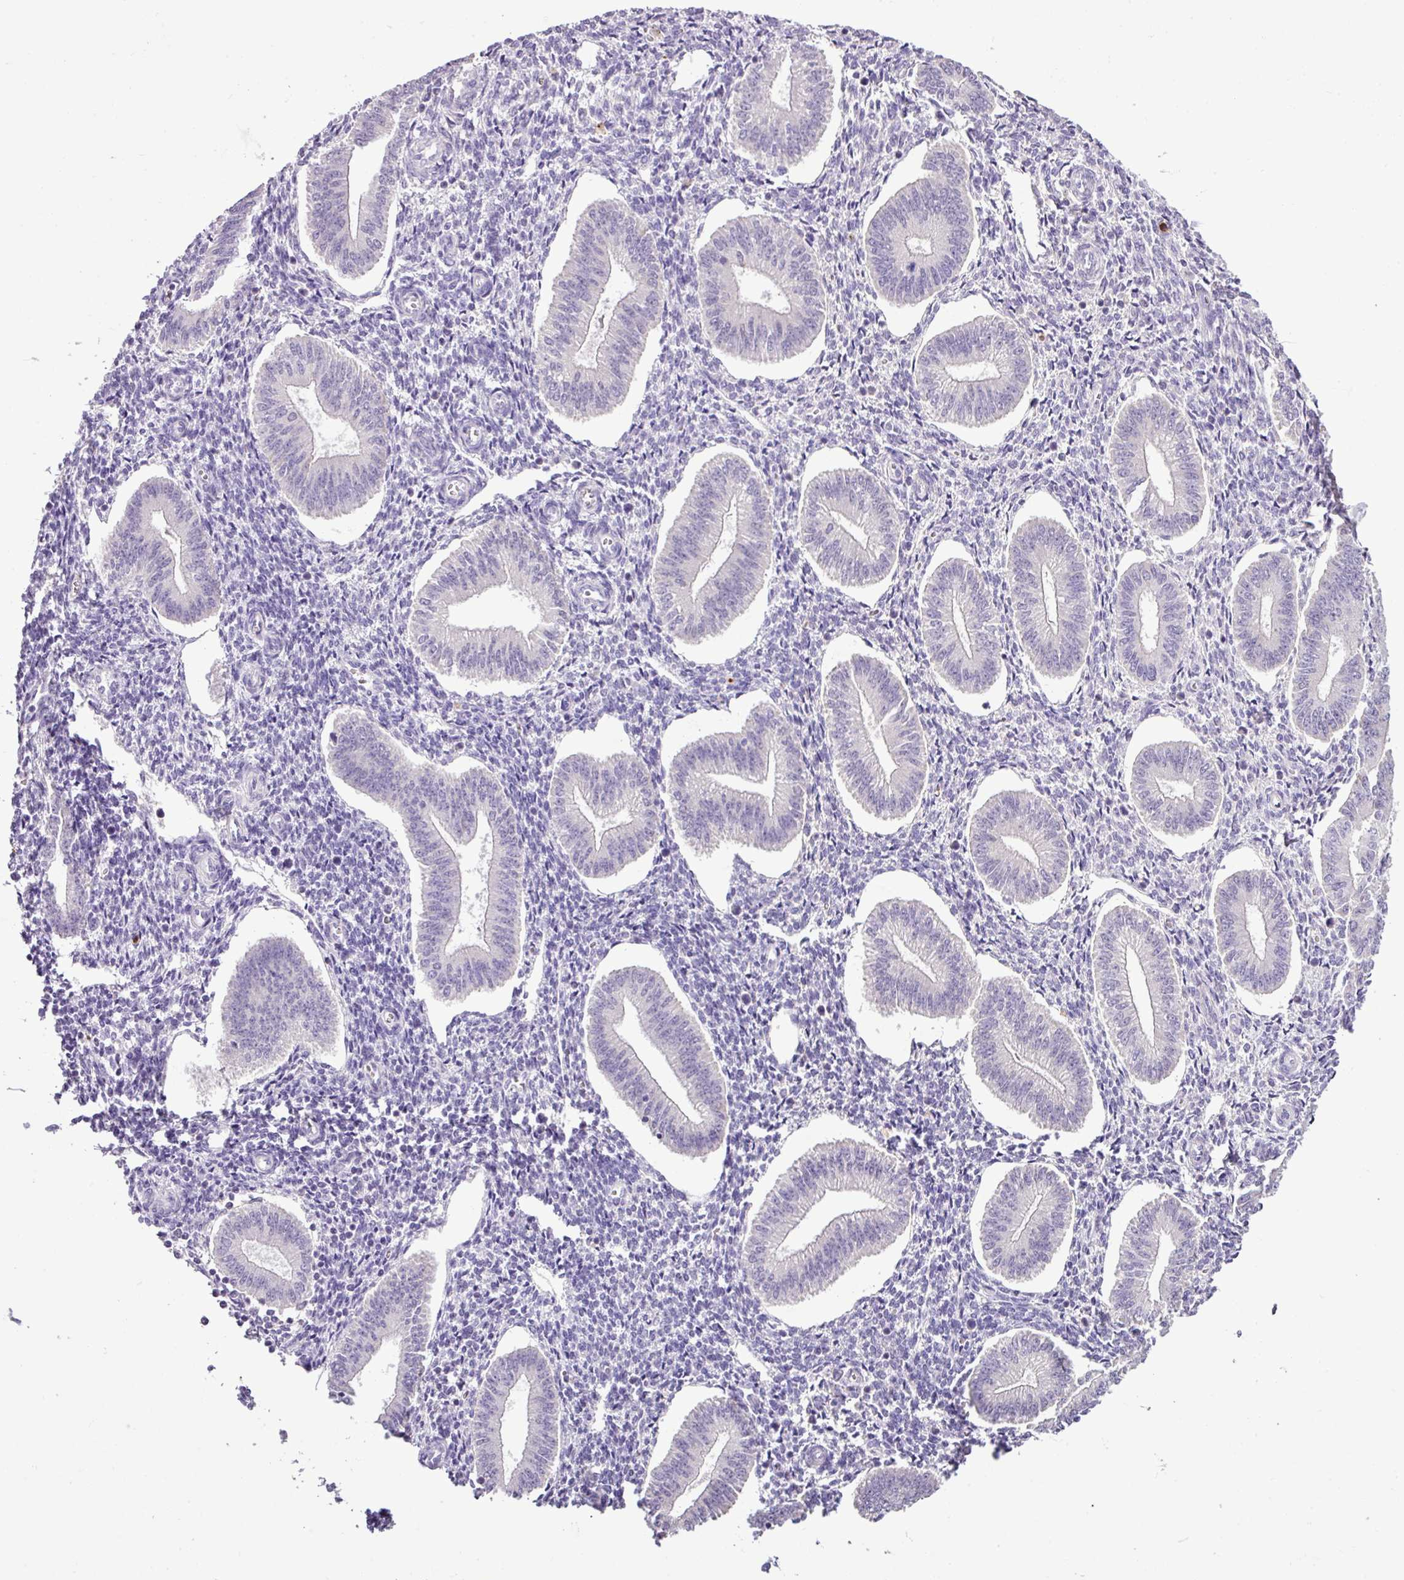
{"staining": {"intensity": "negative", "quantity": "none", "location": "none"}, "tissue": "endometrium", "cell_type": "Cells in endometrial stroma", "image_type": "normal", "snomed": [{"axis": "morphology", "description": "Normal tissue, NOS"}, {"axis": "topography", "description": "Endometrium"}], "caption": "Immunohistochemistry photomicrograph of unremarkable human endometrium stained for a protein (brown), which displays no staining in cells in endometrial stroma.", "gene": "HTR3E", "patient": {"sex": "female", "age": 34}}